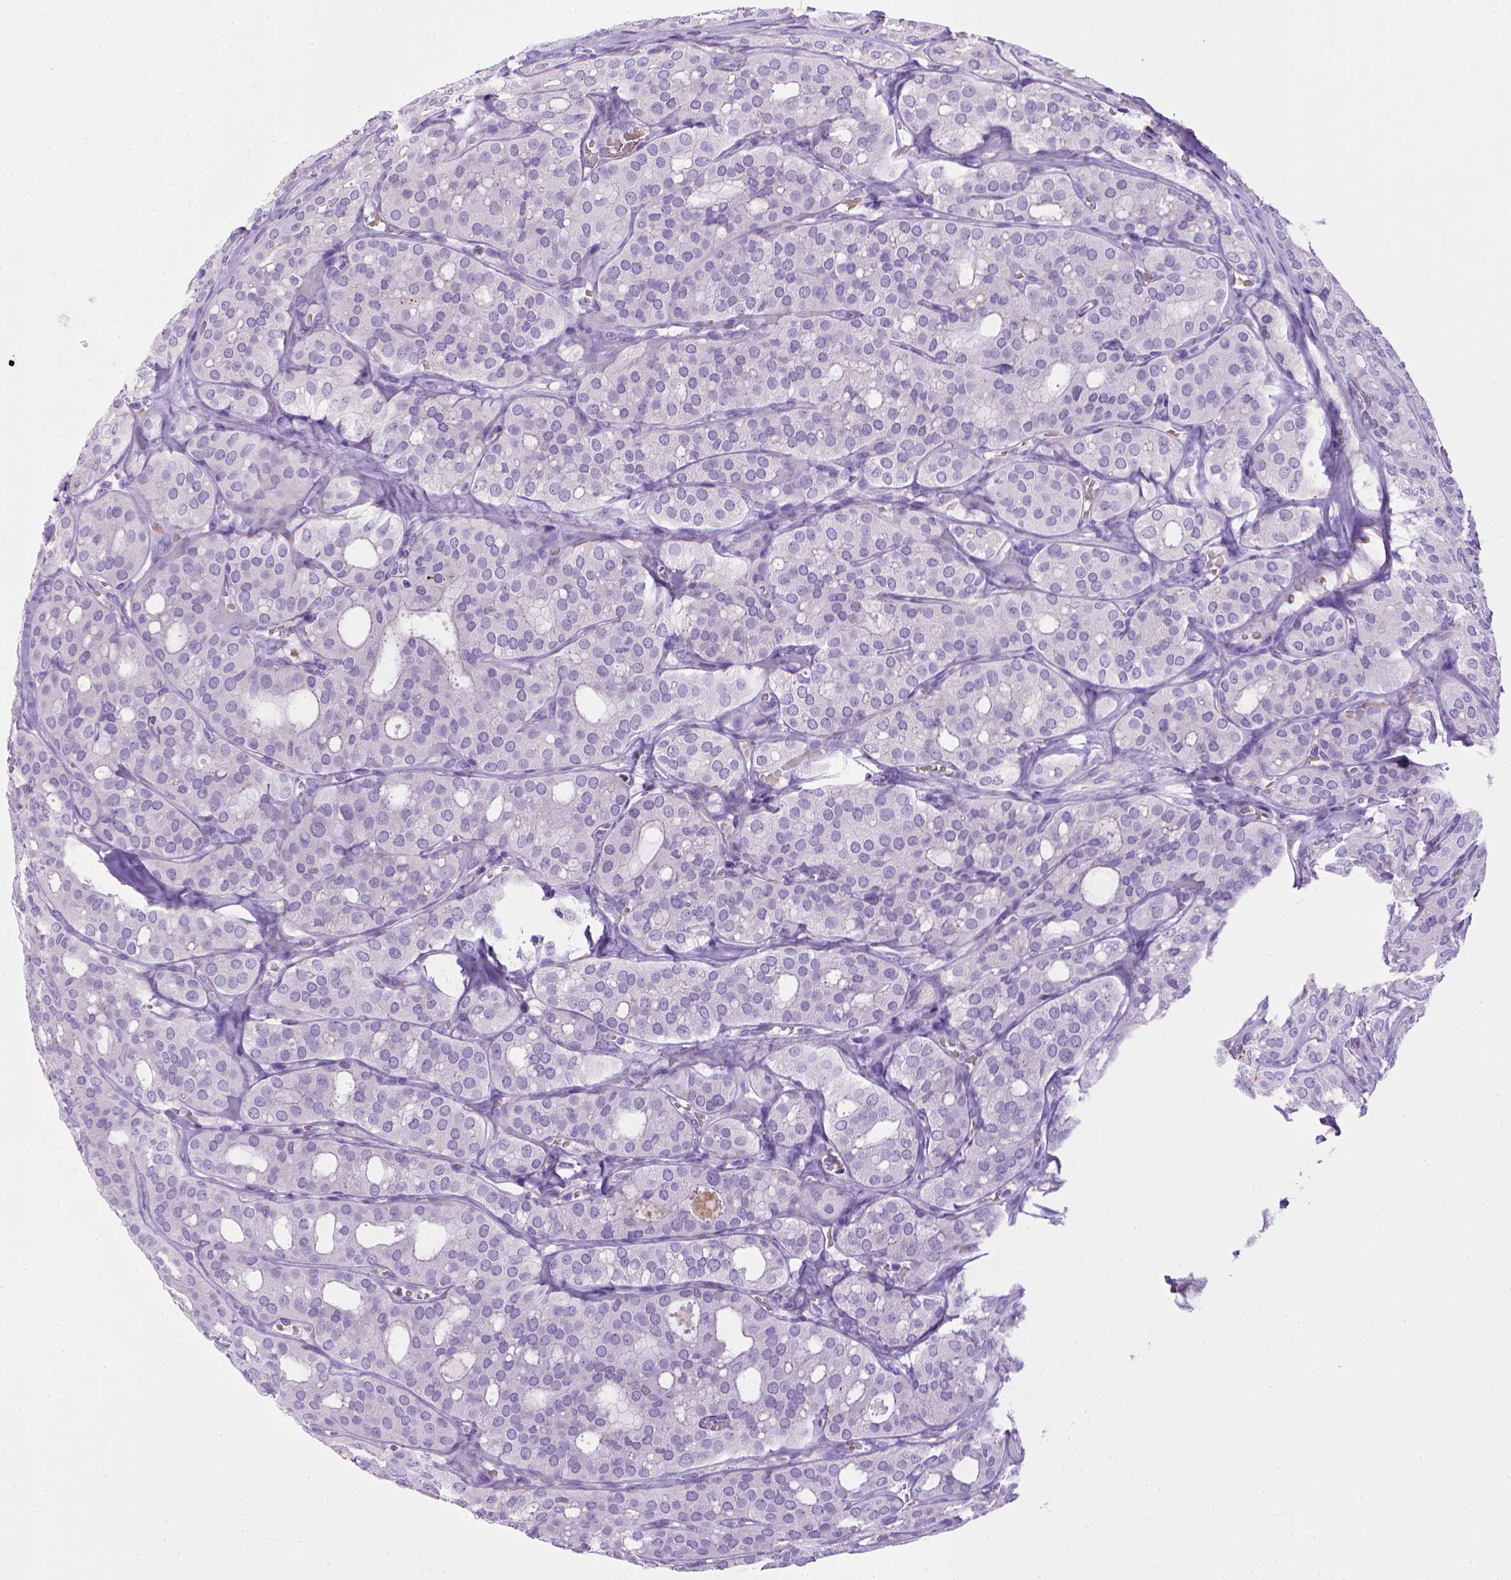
{"staining": {"intensity": "negative", "quantity": "none", "location": "none"}, "tissue": "thyroid cancer", "cell_type": "Tumor cells", "image_type": "cancer", "snomed": [{"axis": "morphology", "description": "Follicular adenoma carcinoma, NOS"}, {"axis": "topography", "description": "Thyroid gland"}], "caption": "Tumor cells show no significant protein expression in thyroid cancer. The staining is performed using DAB (3,3'-diaminobenzidine) brown chromogen with nuclei counter-stained in using hematoxylin.", "gene": "BAAT", "patient": {"sex": "male", "age": 75}}